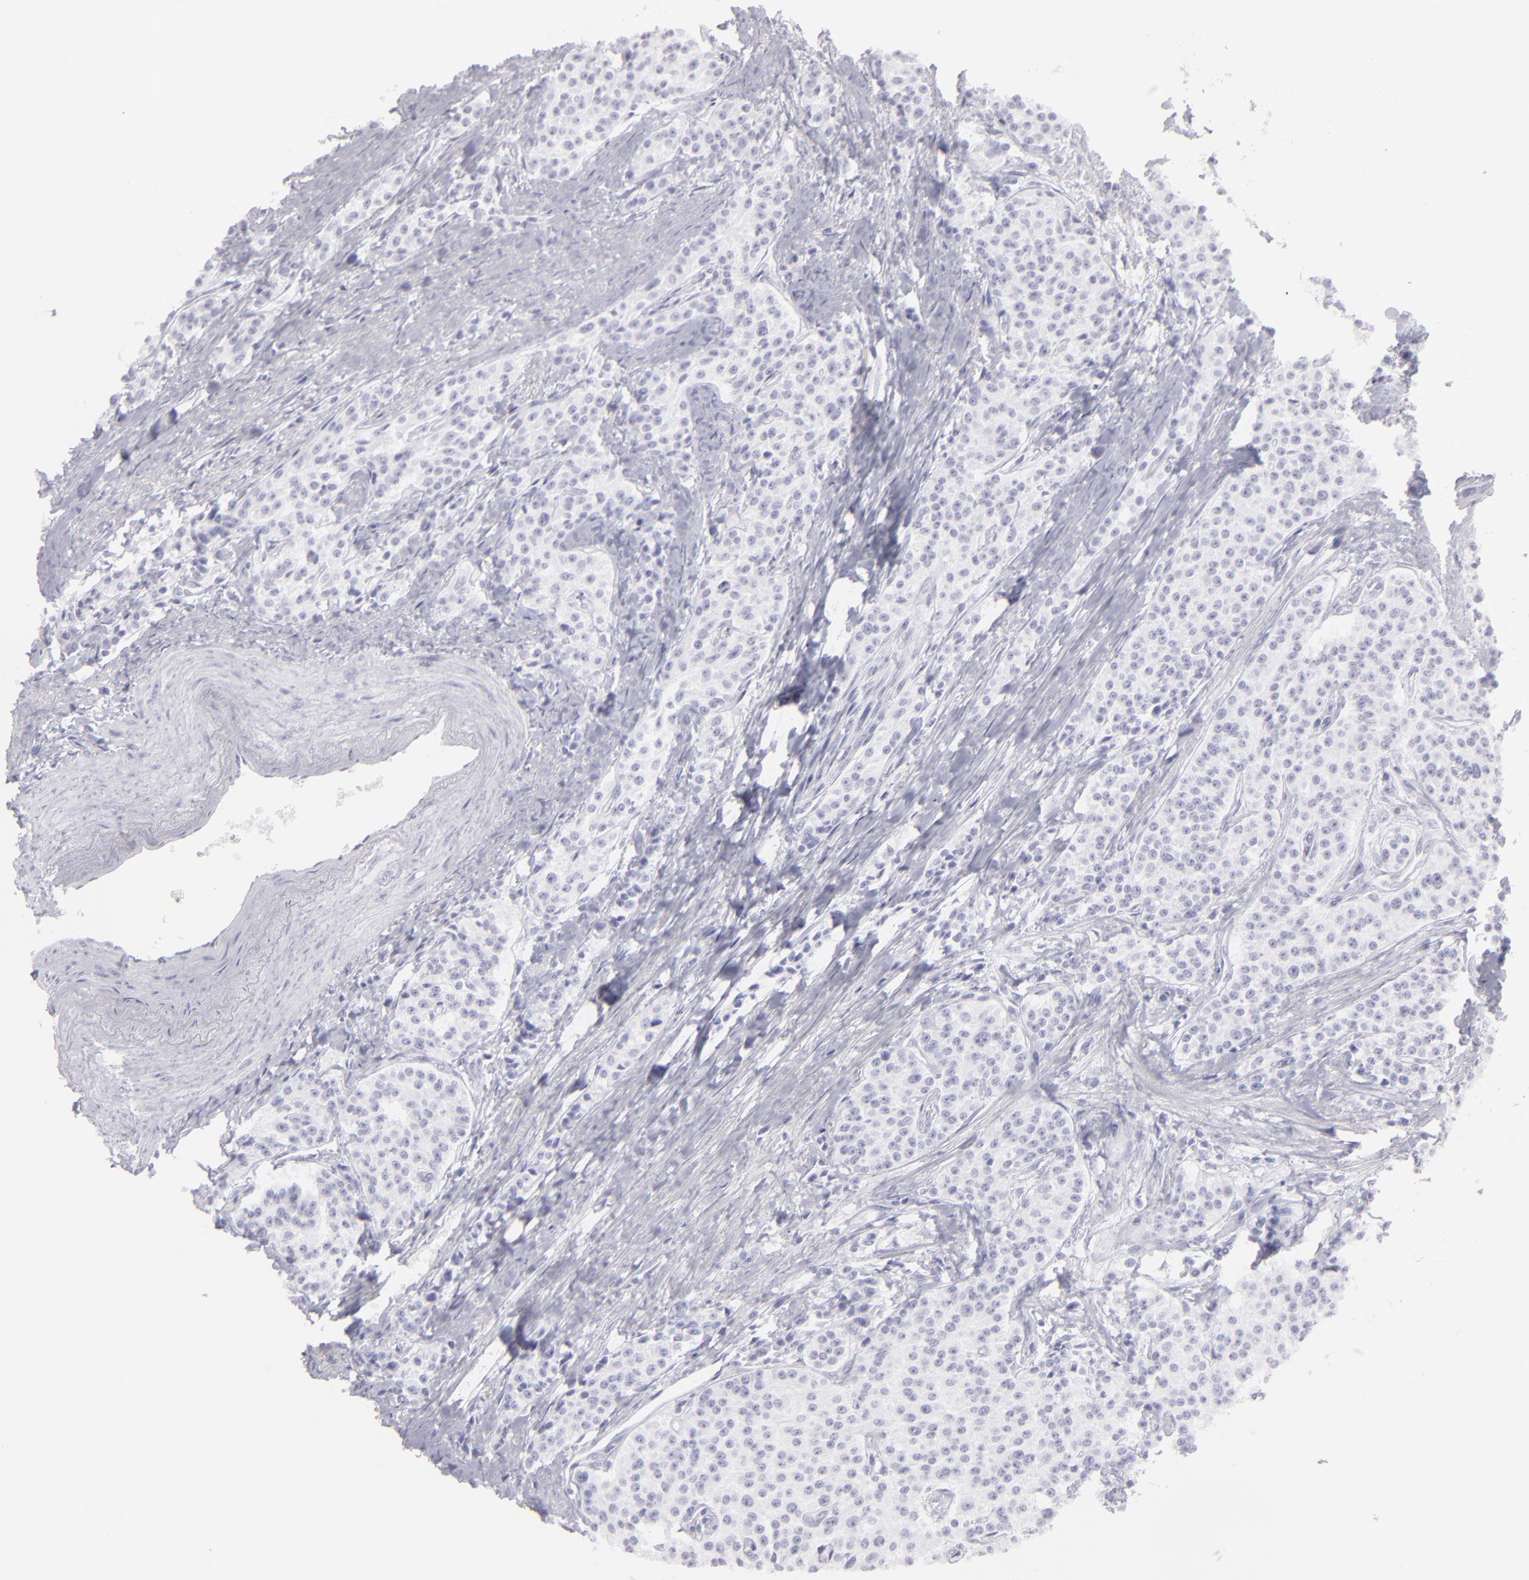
{"staining": {"intensity": "negative", "quantity": "none", "location": "none"}, "tissue": "carcinoid", "cell_type": "Tumor cells", "image_type": "cancer", "snomed": [{"axis": "morphology", "description": "Carcinoid, malignant, NOS"}, {"axis": "topography", "description": "Stomach"}], "caption": "This micrograph is of malignant carcinoid stained with IHC to label a protein in brown with the nuclei are counter-stained blue. There is no positivity in tumor cells.", "gene": "FLG", "patient": {"sex": "female", "age": 76}}